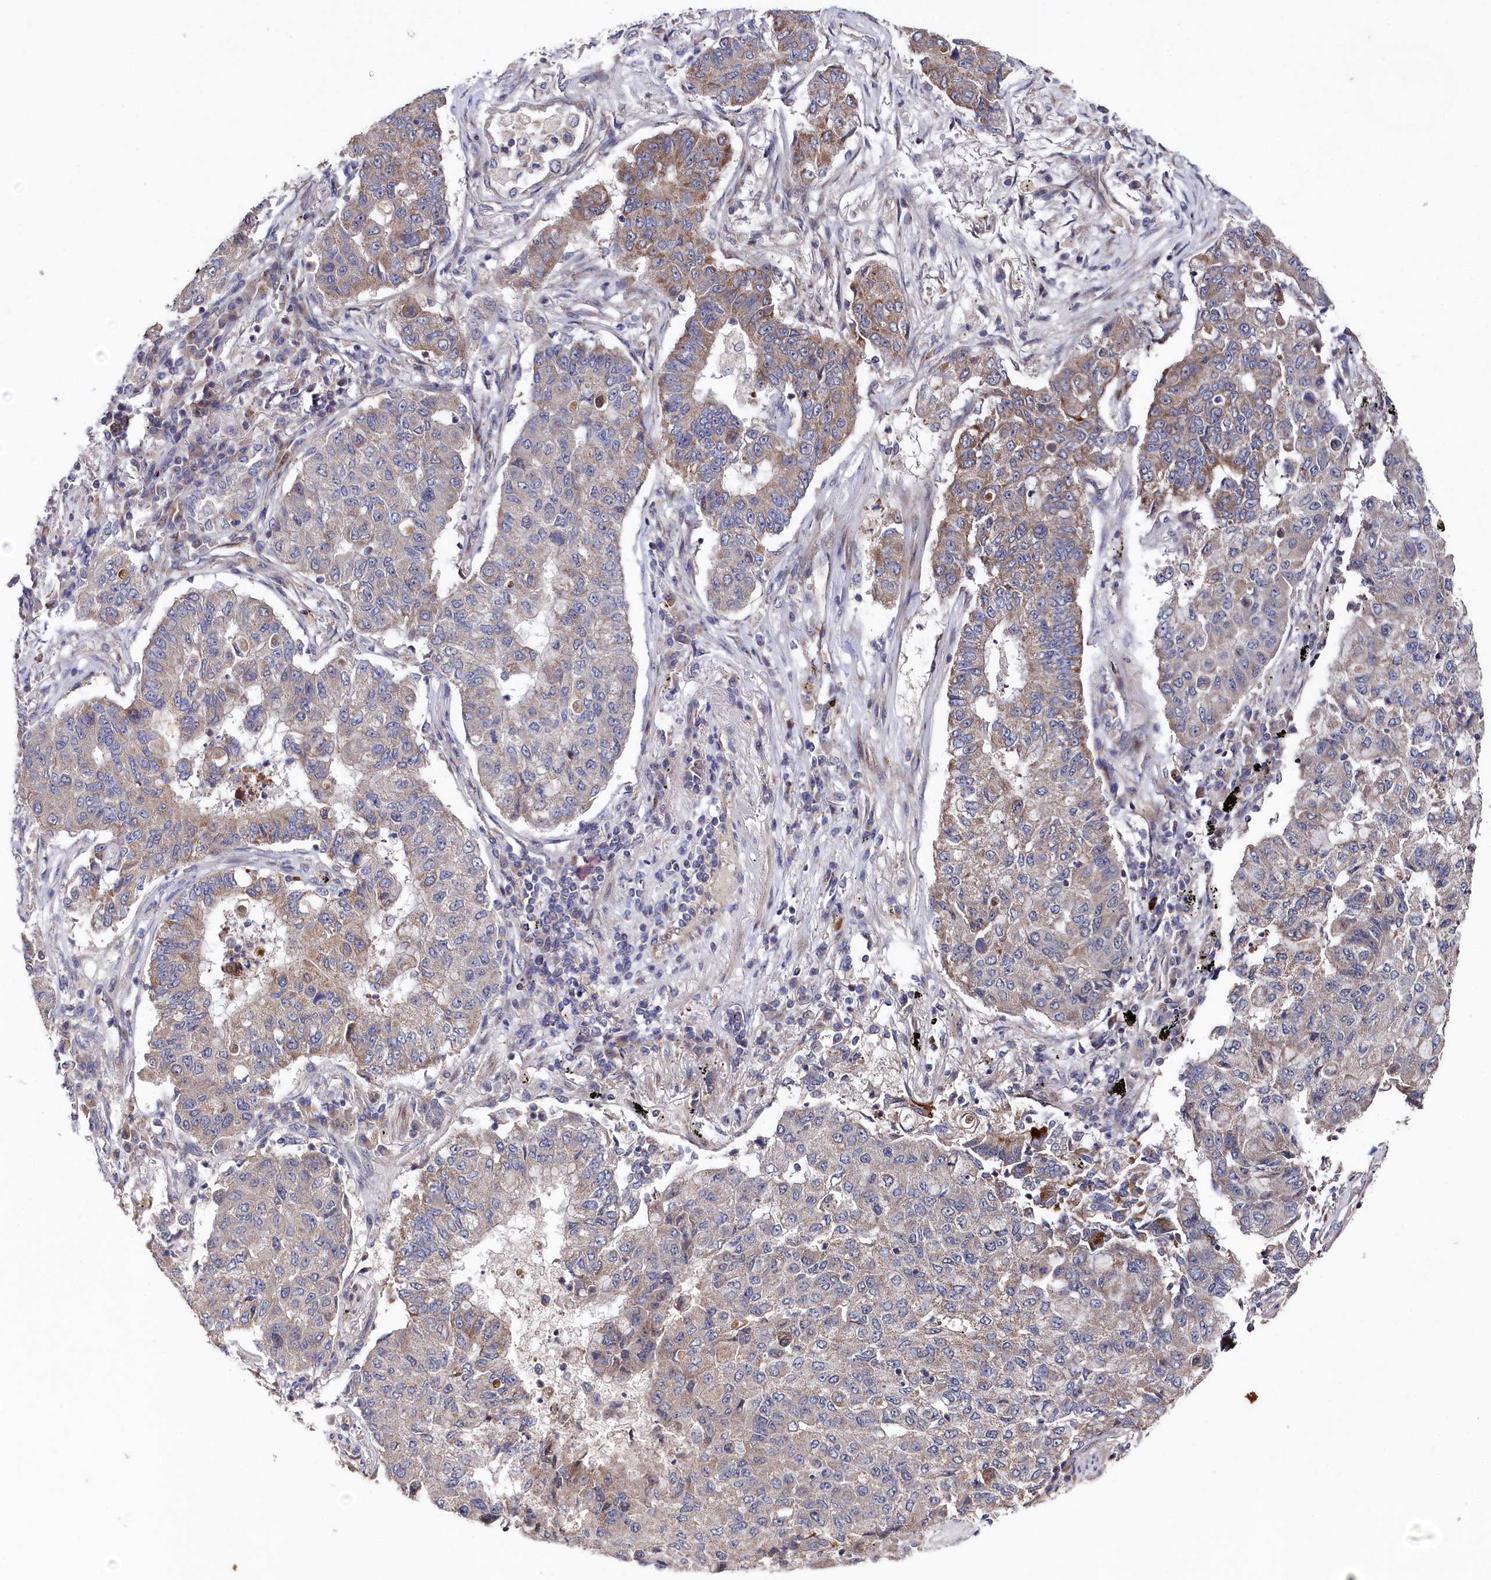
{"staining": {"intensity": "moderate", "quantity": "<25%", "location": "cytoplasmic/membranous"}, "tissue": "lung cancer", "cell_type": "Tumor cells", "image_type": "cancer", "snomed": [{"axis": "morphology", "description": "Squamous cell carcinoma, NOS"}, {"axis": "topography", "description": "Lung"}], "caption": "Moderate cytoplasmic/membranous expression for a protein is identified in approximately <25% of tumor cells of lung cancer using immunohistochemistry (IHC).", "gene": "SUPV3L1", "patient": {"sex": "male", "age": 74}}